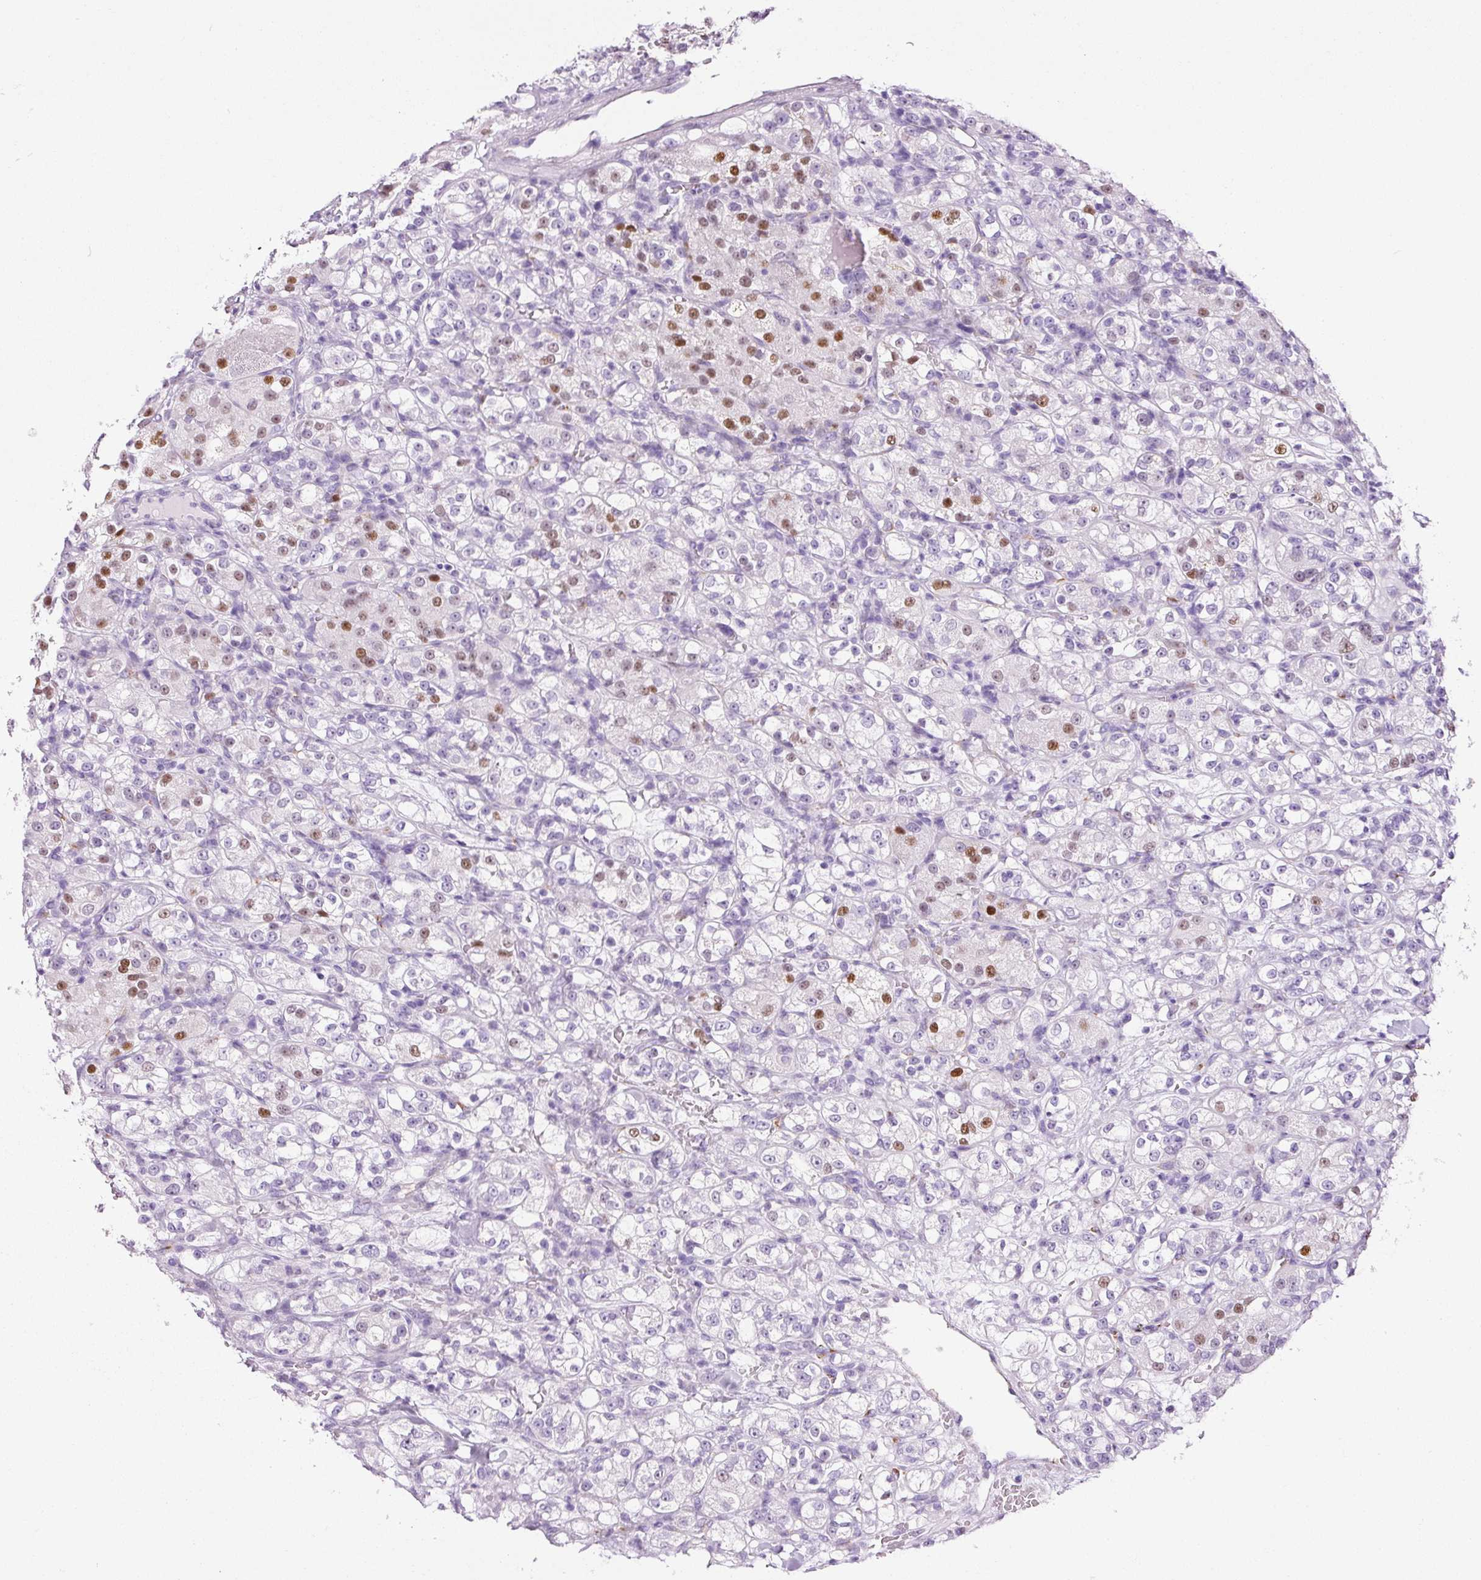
{"staining": {"intensity": "moderate", "quantity": "25%-75%", "location": "nuclear"}, "tissue": "renal cancer", "cell_type": "Tumor cells", "image_type": "cancer", "snomed": [{"axis": "morphology", "description": "Normal tissue, NOS"}, {"axis": "morphology", "description": "Adenocarcinoma, NOS"}, {"axis": "topography", "description": "Kidney"}], "caption": "Brown immunohistochemical staining in renal cancer (adenocarcinoma) displays moderate nuclear positivity in approximately 25%-75% of tumor cells.", "gene": "ADSS1", "patient": {"sex": "male", "age": 61}}